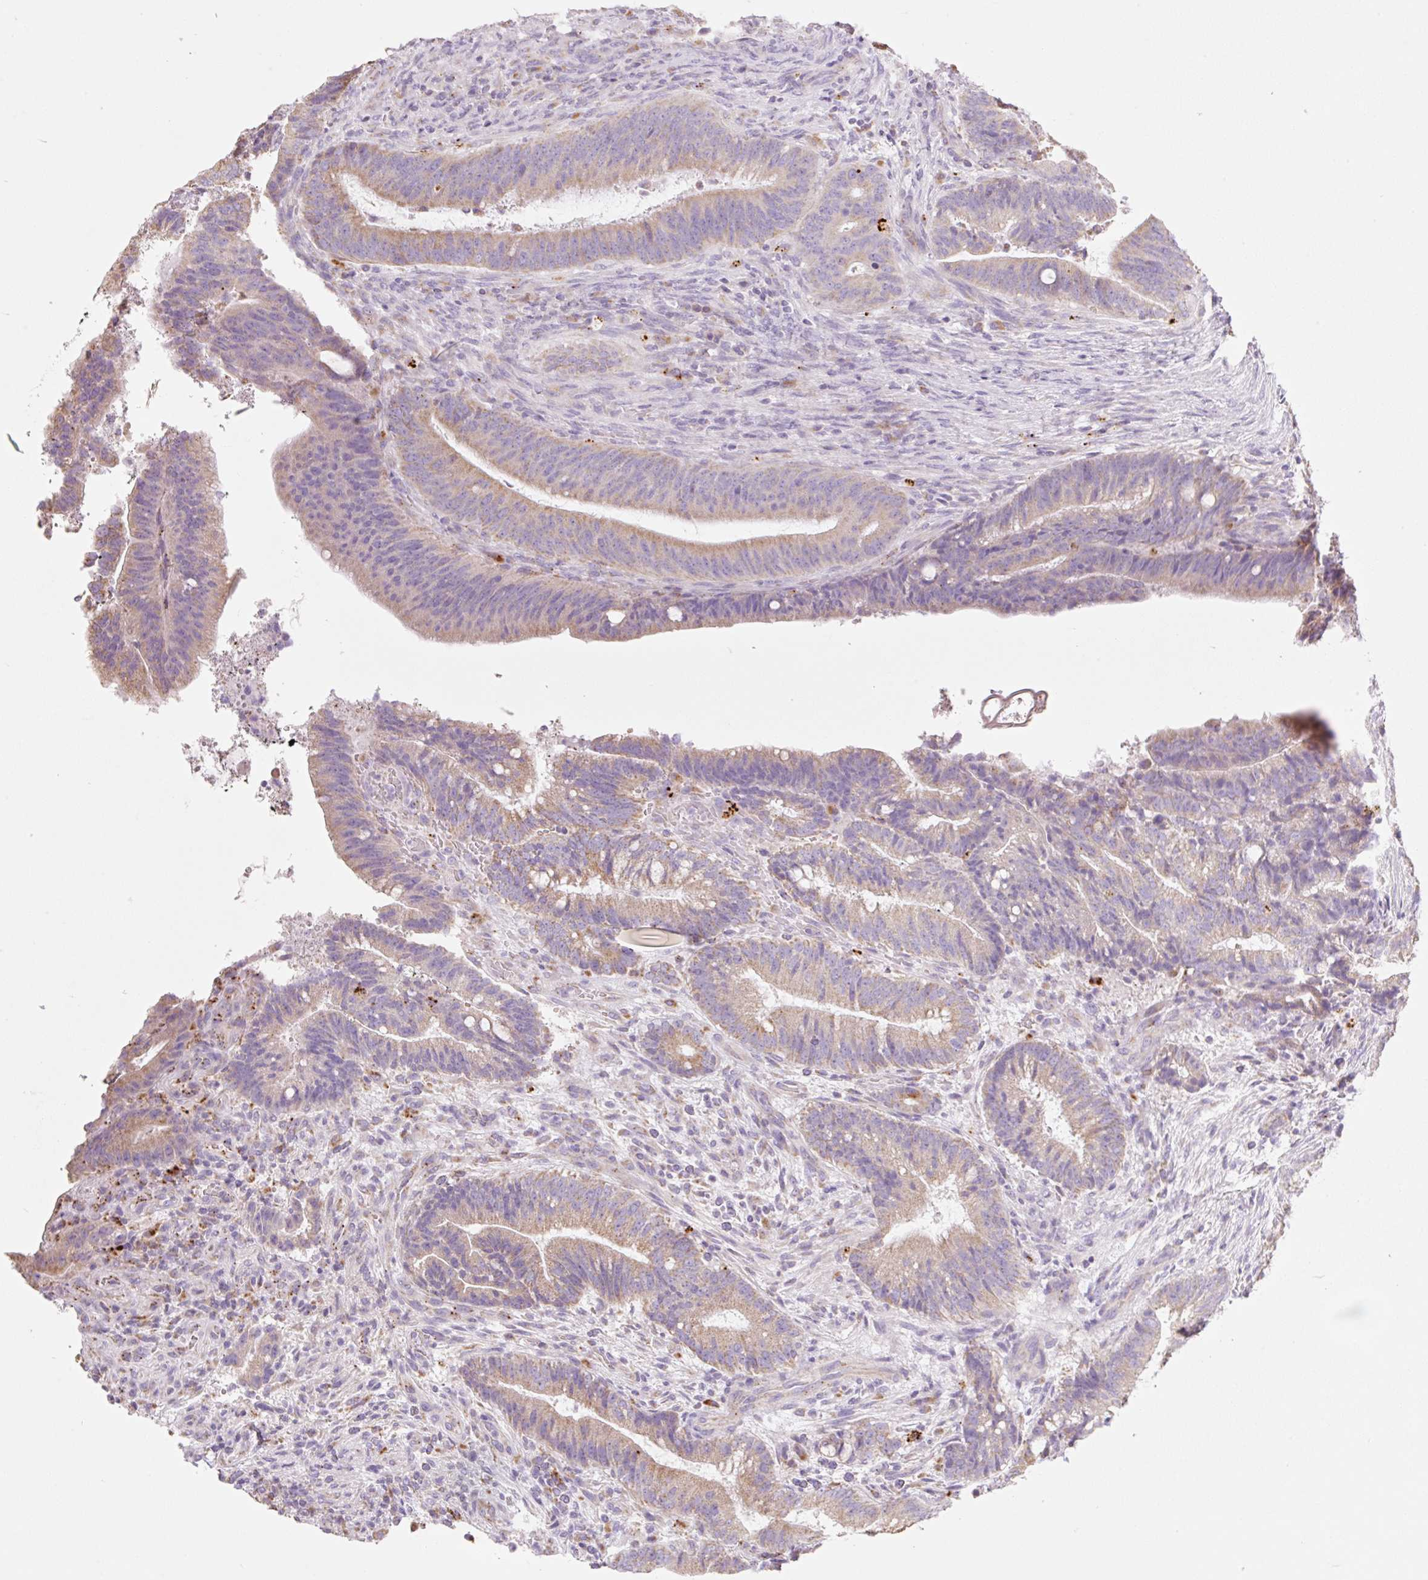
{"staining": {"intensity": "weak", "quantity": ">75%", "location": "cytoplasmic/membranous"}, "tissue": "colorectal cancer", "cell_type": "Tumor cells", "image_type": "cancer", "snomed": [{"axis": "morphology", "description": "Adenocarcinoma, NOS"}, {"axis": "topography", "description": "Colon"}], "caption": "Human colorectal cancer (adenocarcinoma) stained with a protein marker shows weak staining in tumor cells.", "gene": "CLEC3A", "patient": {"sex": "female", "age": 43}}